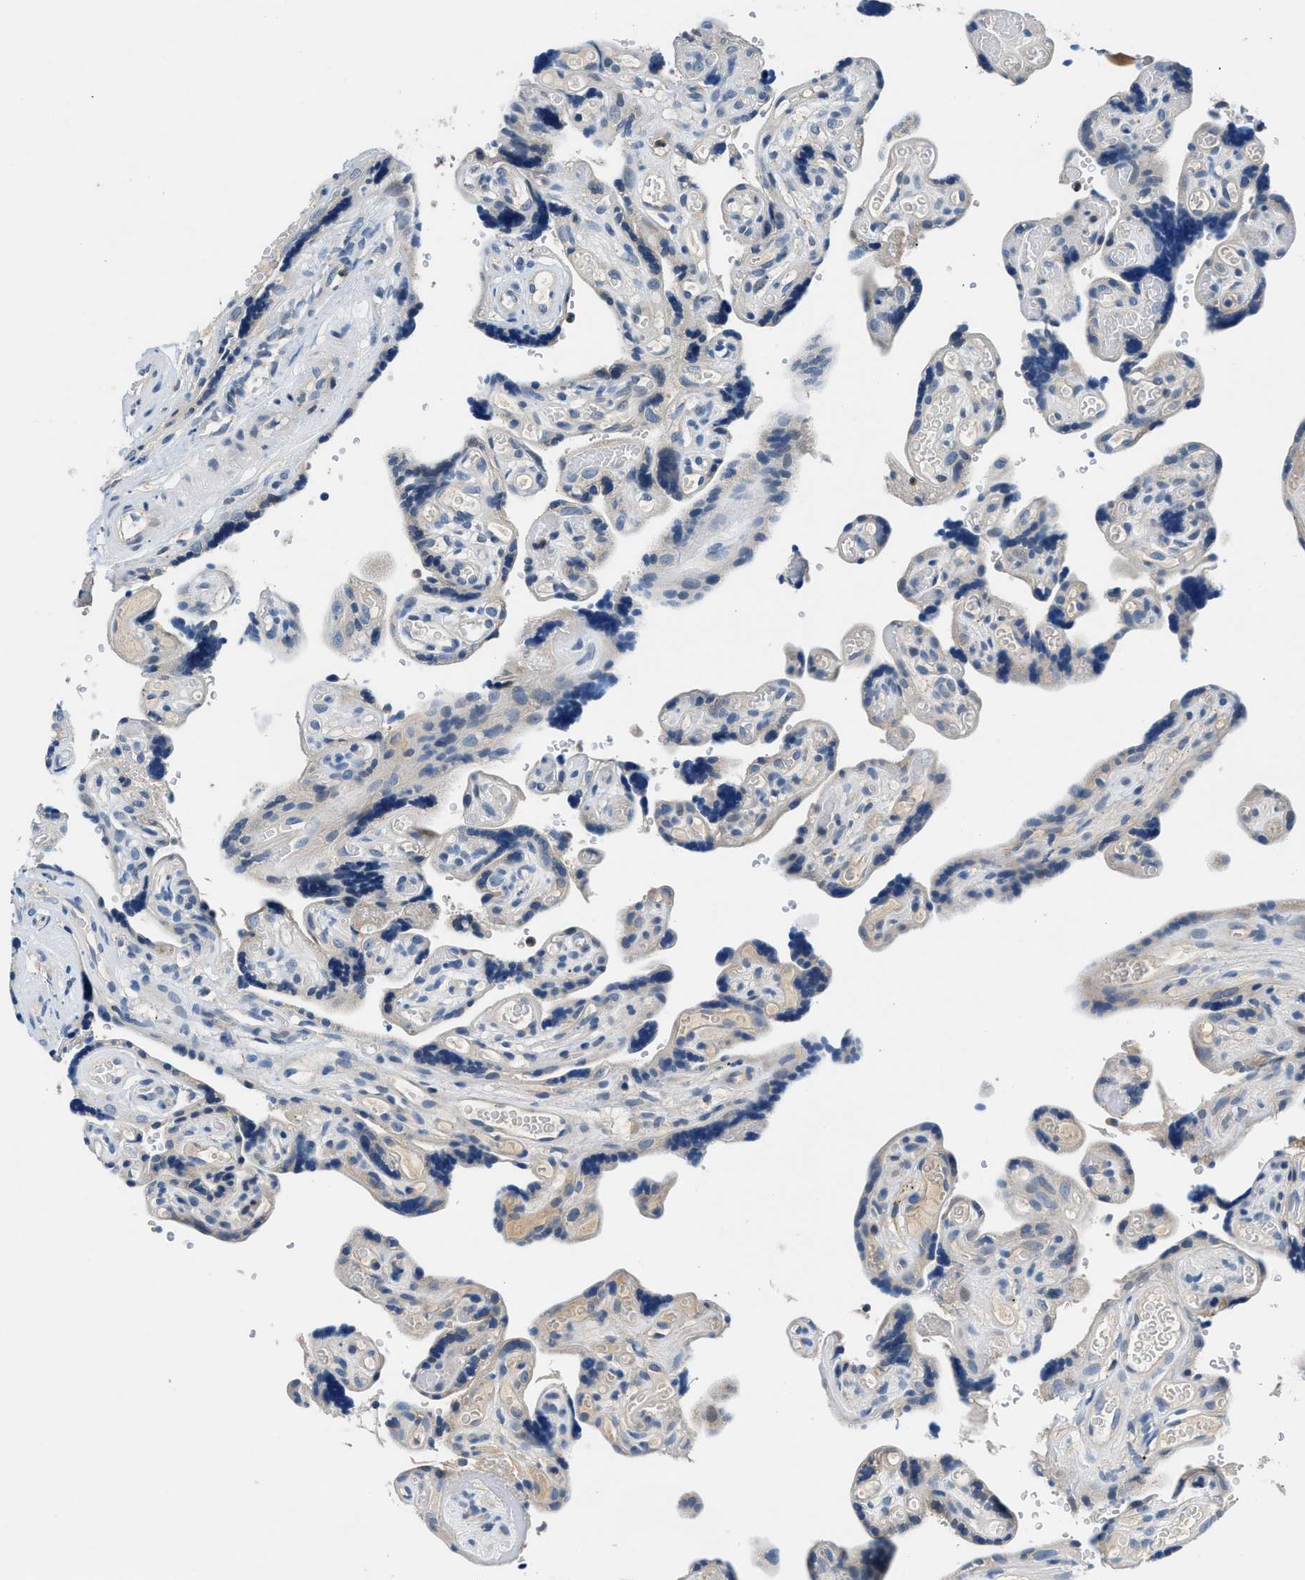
{"staining": {"intensity": "negative", "quantity": "none", "location": "none"}, "tissue": "placenta", "cell_type": "Decidual cells", "image_type": "normal", "snomed": [{"axis": "morphology", "description": "Normal tissue, NOS"}, {"axis": "topography", "description": "Placenta"}], "caption": "DAB immunohistochemical staining of benign human placenta demonstrates no significant expression in decidual cells.", "gene": "ADGRE3", "patient": {"sex": "female", "age": 30}}